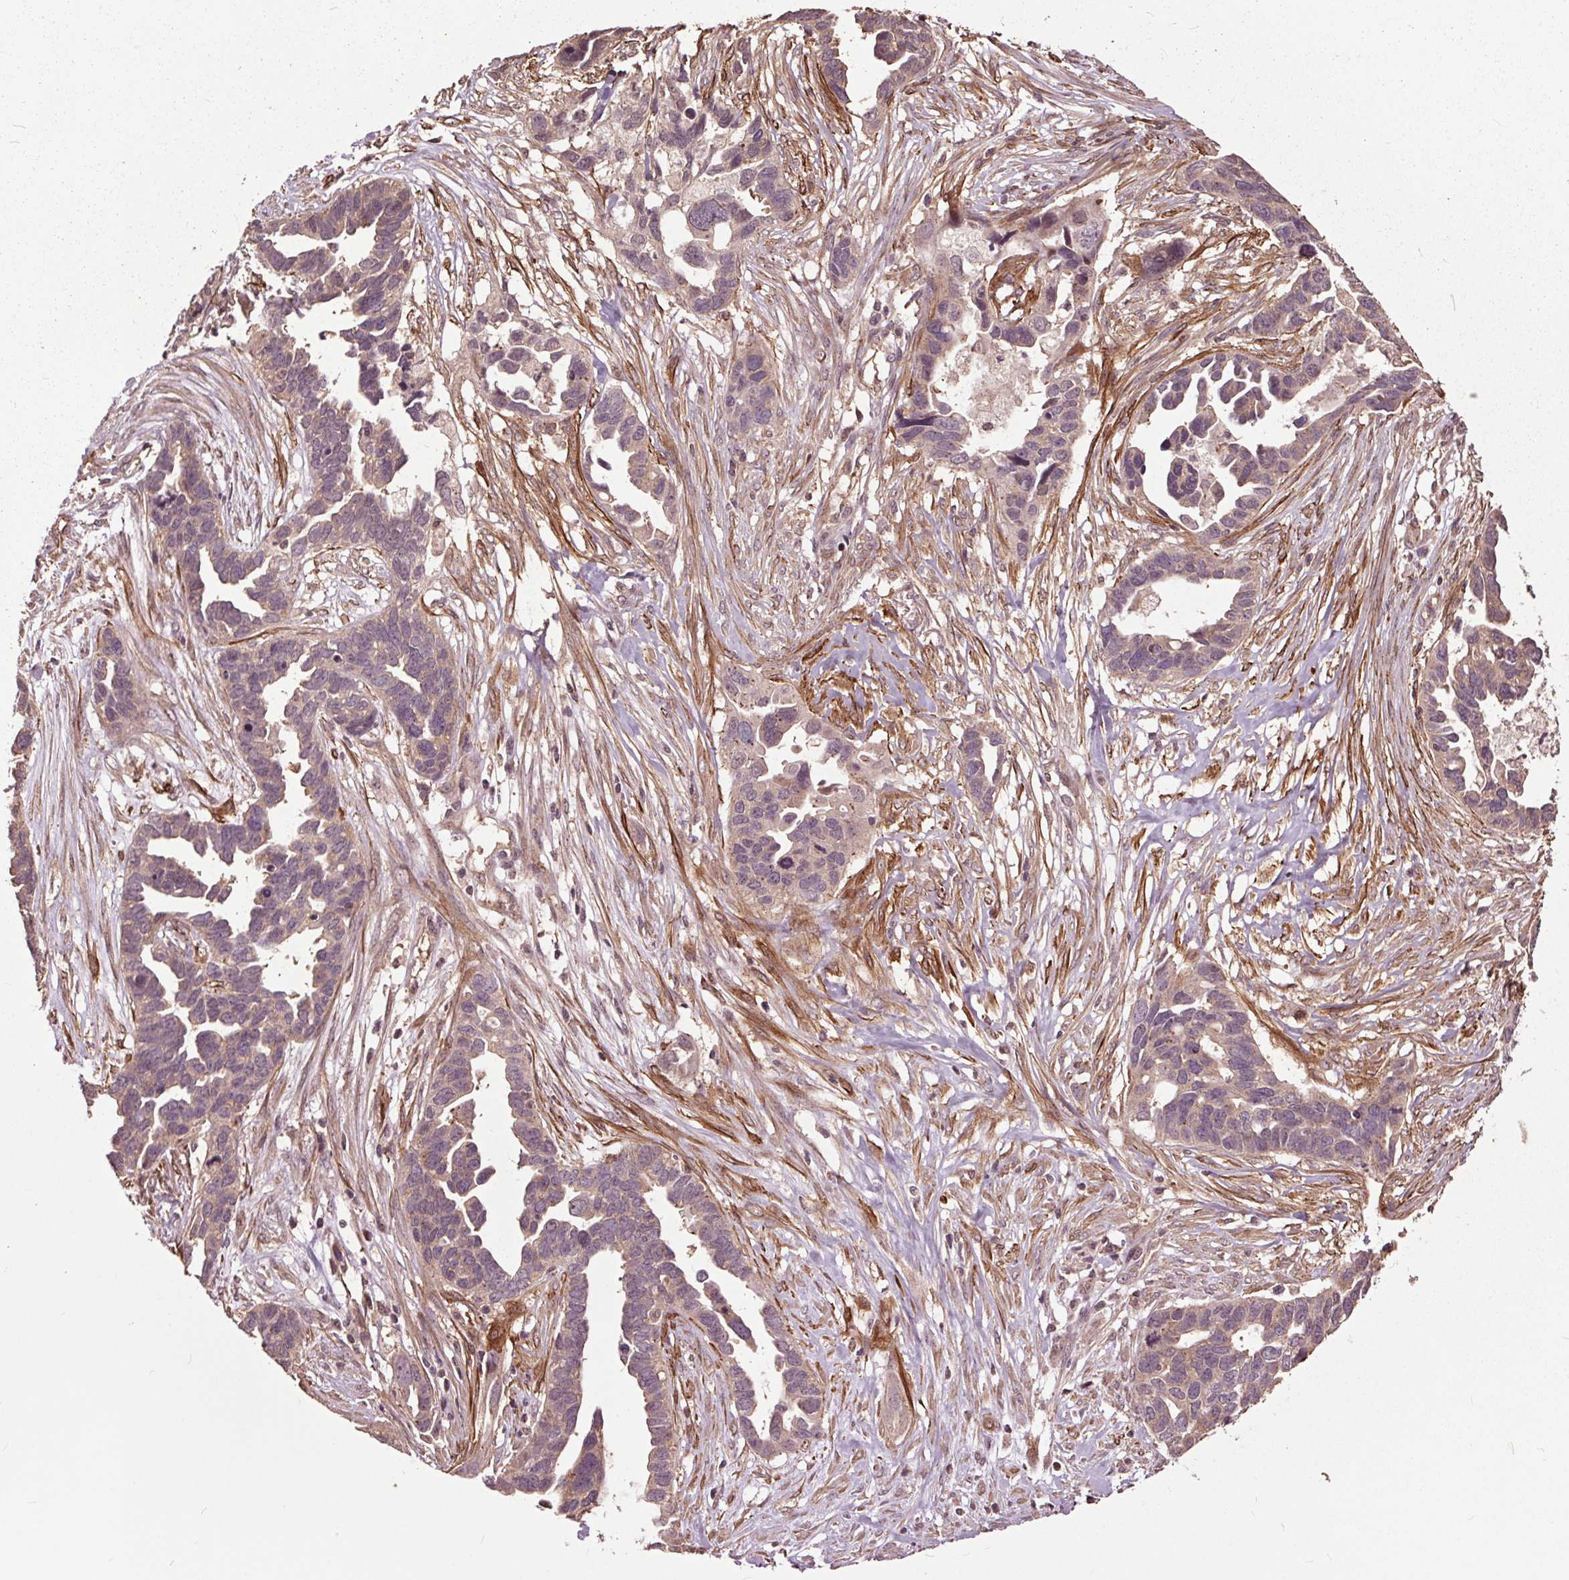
{"staining": {"intensity": "weak", "quantity": "<25%", "location": "cytoplasmic/membranous"}, "tissue": "ovarian cancer", "cell_type": "Tumor cells", "image_type": "cancer", "snomed": [{"axis": "morphology", "description": "Cystadenocarcinoma, serous, NOS"}, {"axis": "topography", "description": "Ovary"}], "caption": "The immunohistochemistry (IHC) histopathology image has no significant positivity in tumor cells of ovarian serous cystadenocarcinoma tissue.", "gene": "CEP95", "patient": {"sex": "female", "age": 54}}